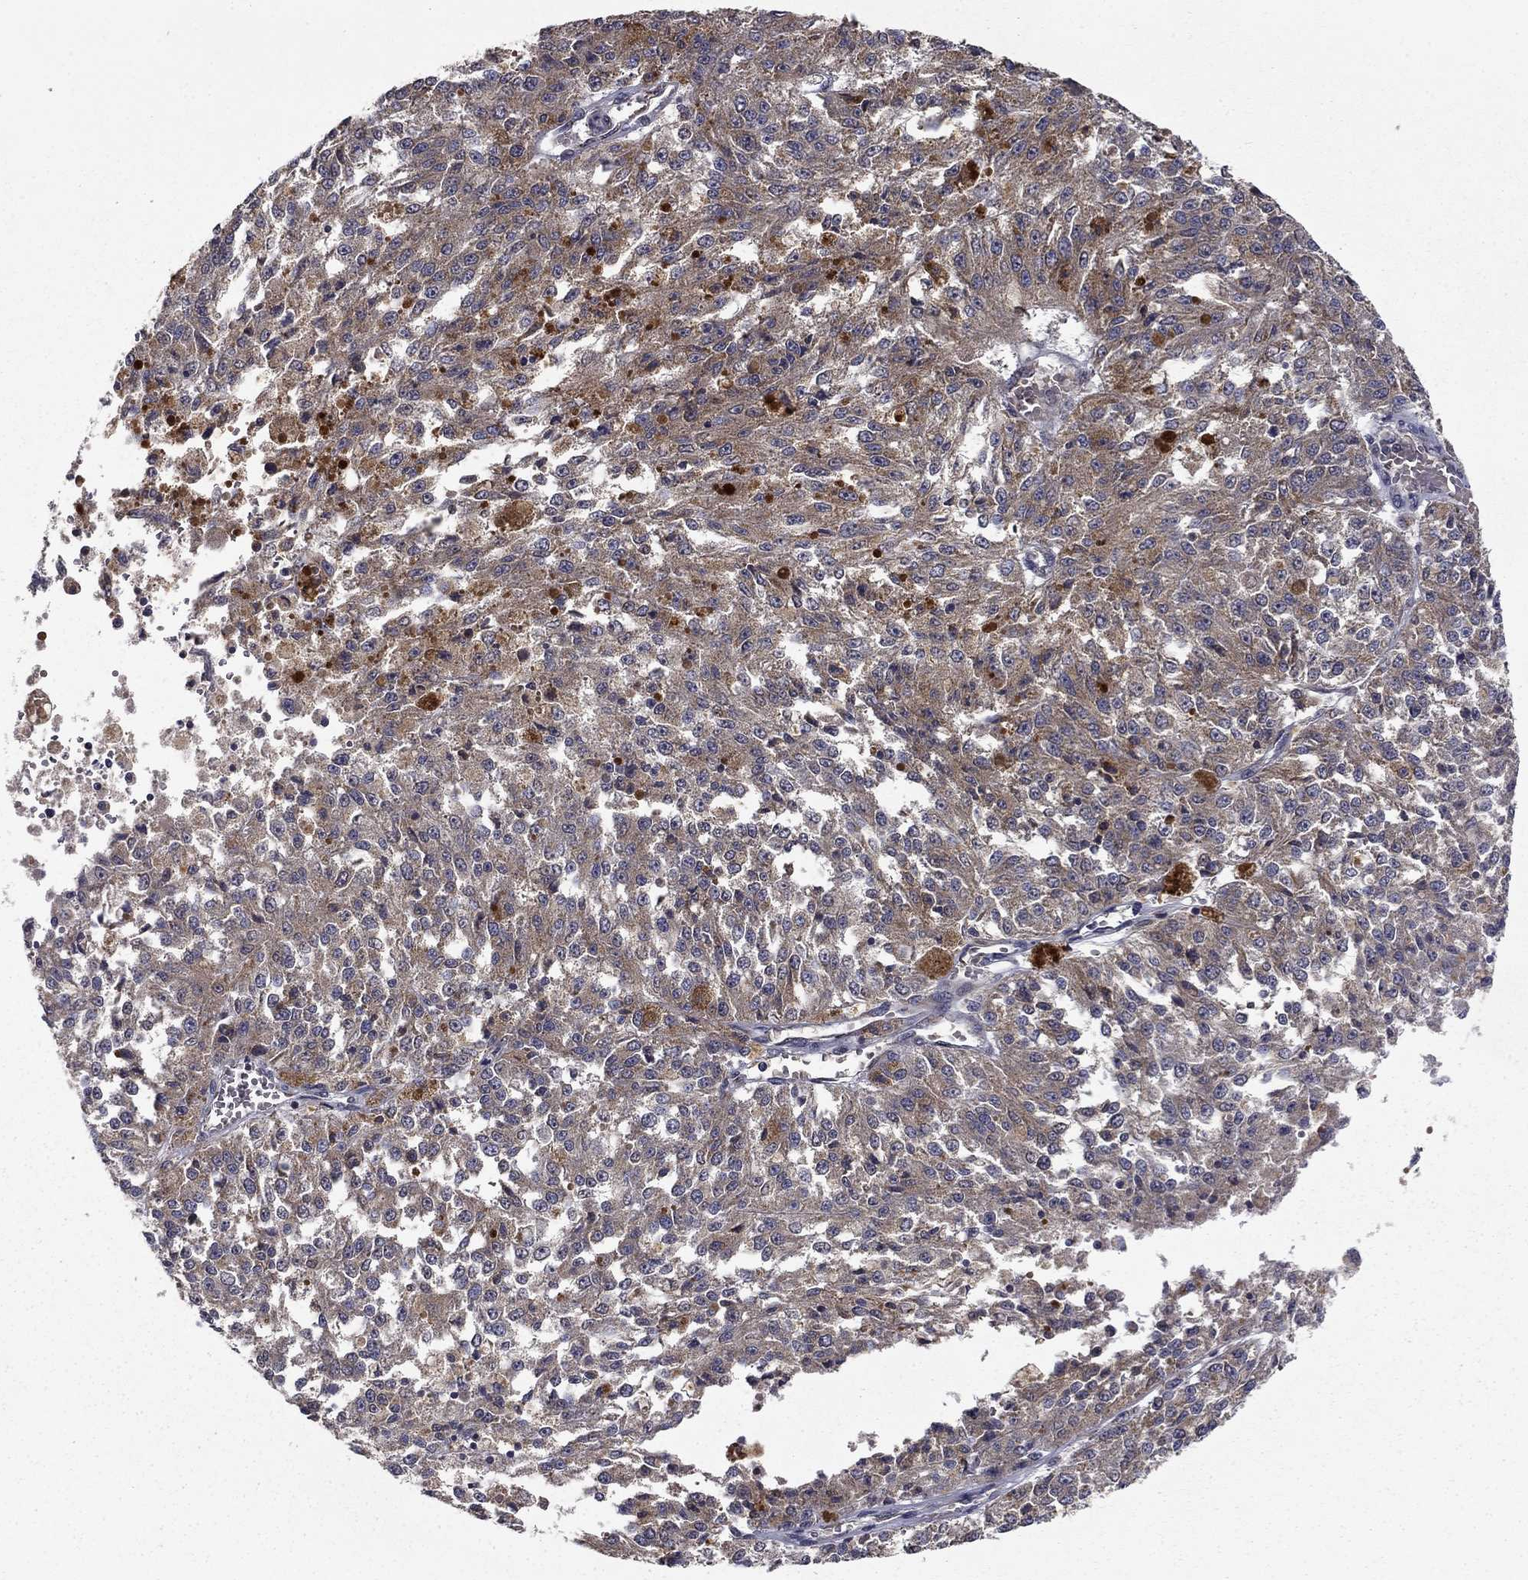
{"staining": {"intensity": "moderate", "quantity": "<25%", "location": "cytoplasmic/membranous"}, "tissue": "melanoma", "cell_type": "Tumor cells", "image_type": "cancer", "snomed": [{"axis": "morphology", "description": "Malignant melanoma, Metastatic site"}, {"axis": "topography", "description": "Lymph node"}], "caption": "Malignant melanoma (metastatic site) stained with a protein marker demonstrates moderate staining in tumor cells.", "gene": "SLC2A13", "patient": {"sex": "female", "age": 64}}